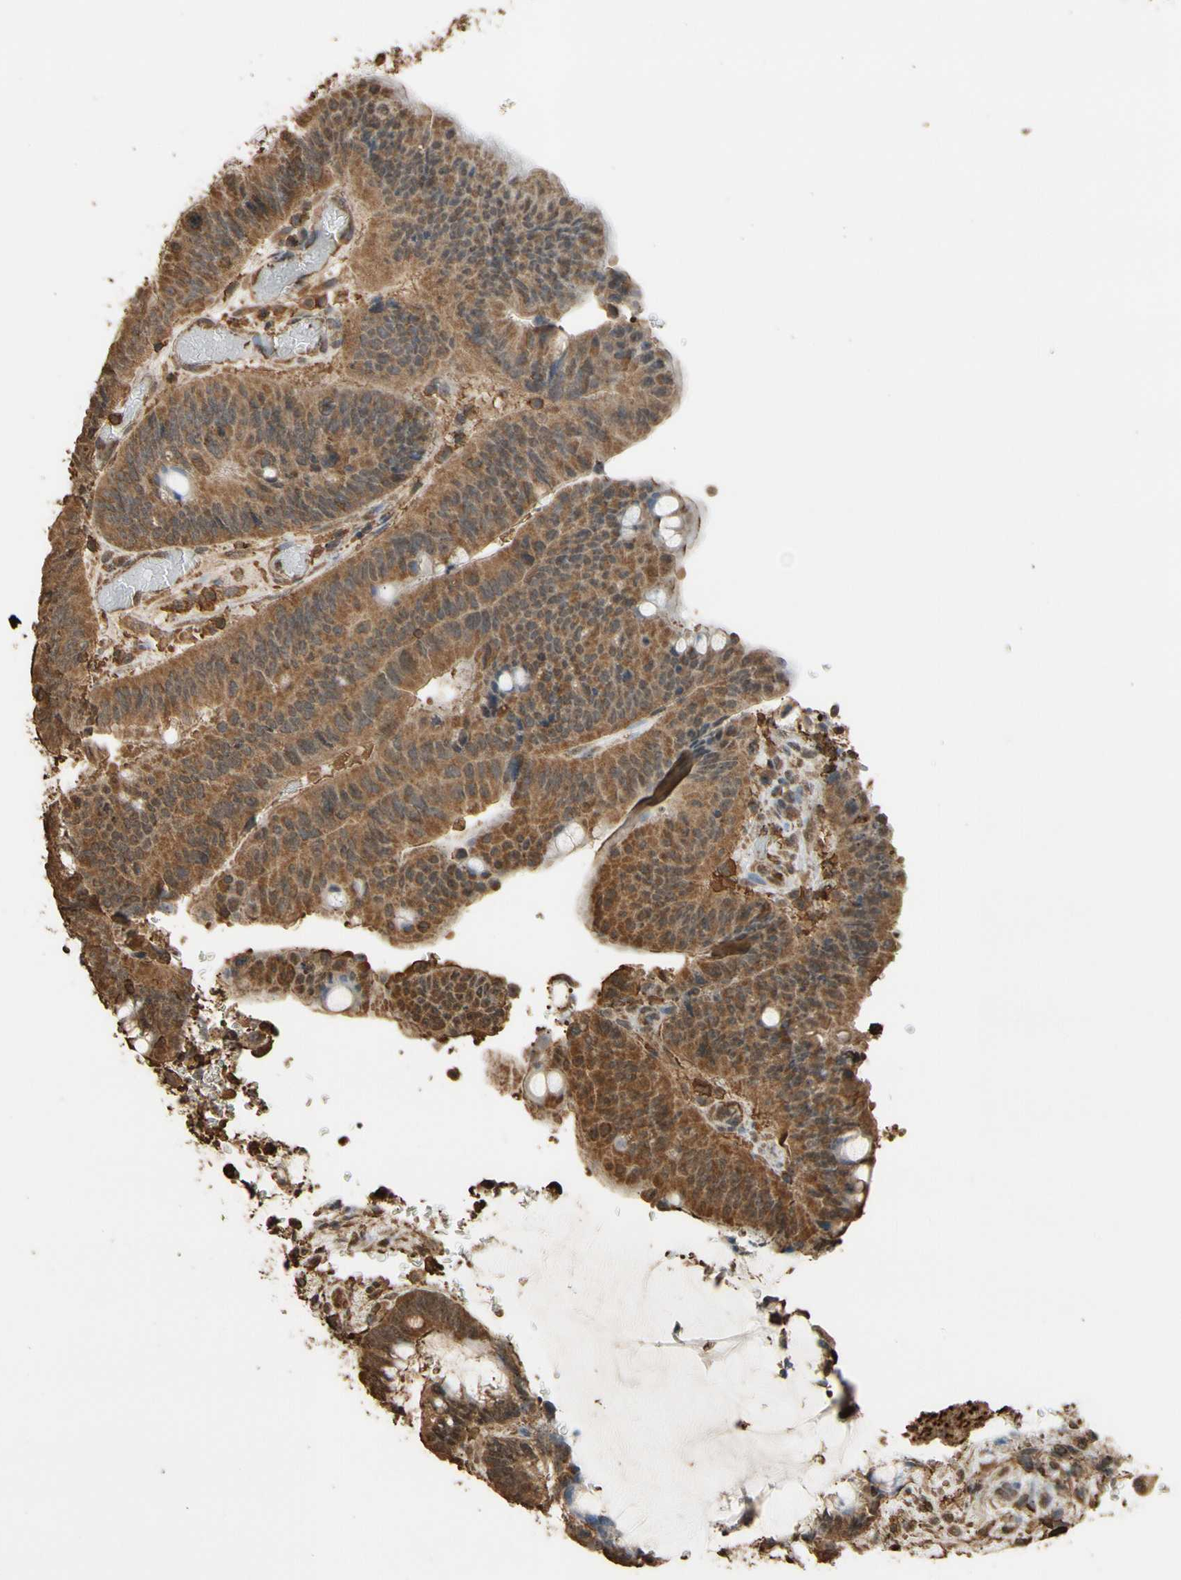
{"staining": {"intensity": "moderate", "quantity": ">75%", "location": "cytoplasmic/membranous"}, "tissue": "colorectal cancer", "cell_type": "Tumor cells", "image_type": "cancer", "snomed": [{"axis": "morphology", "description": "Normal tissue, NOS"}, {"axis": "morphology", "description": "Adenocarcinoma, NOS"}, {"axis": "topography", "description": "Rectum"}, {"axis": "topography", "description": "Peripheral nerve tissue"}], "caption": "A medium amount of moderate cytoplasmic/membranous positivity is appreciated in about >75% of tumor cells in adenocarcinoma (colorectal) tissue.", "gene": "TNFSF13B", "patient": {"sex": "male", "age": 92}}